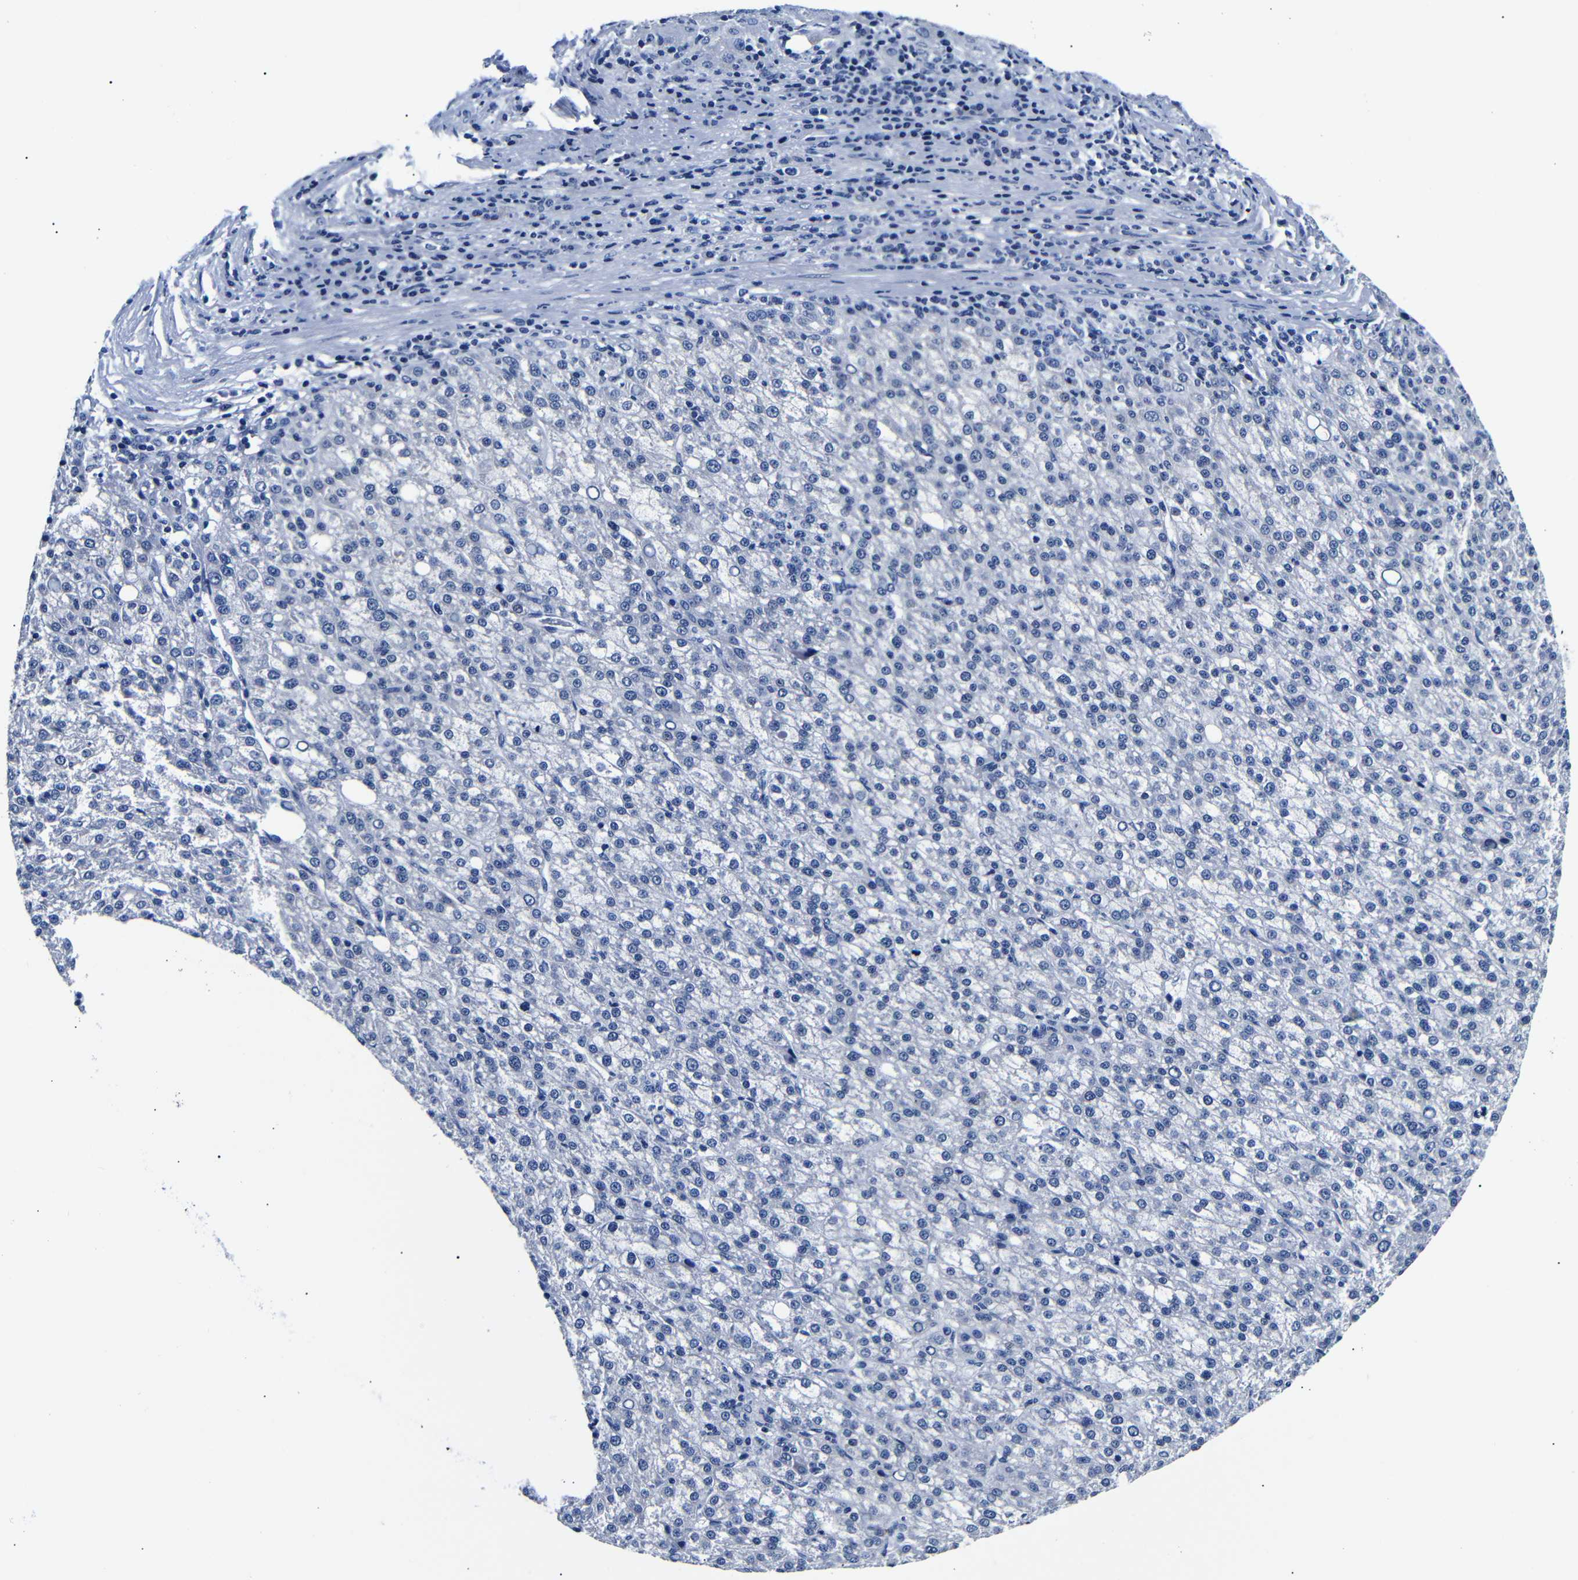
{"staining": {"intensity": "negative", "quantity": "none", "location": "none"}, "tissue": "liver cancer", "cell_type": "Tumor cells", "image_type": "cancer", "snomed": [{"axis": "morphology", "description": "Carcinoma, Hepatocellular, NOS"}, {"axis": "topography", "description": "Liver"}], "caption": "This is a micrograph of immunohistochemistry staining of hepatocellular carcinoma (liver), which shows no expression in tumor cells.", "gene": "GAP43", "patient": {"sex": "female", "age": 58}}